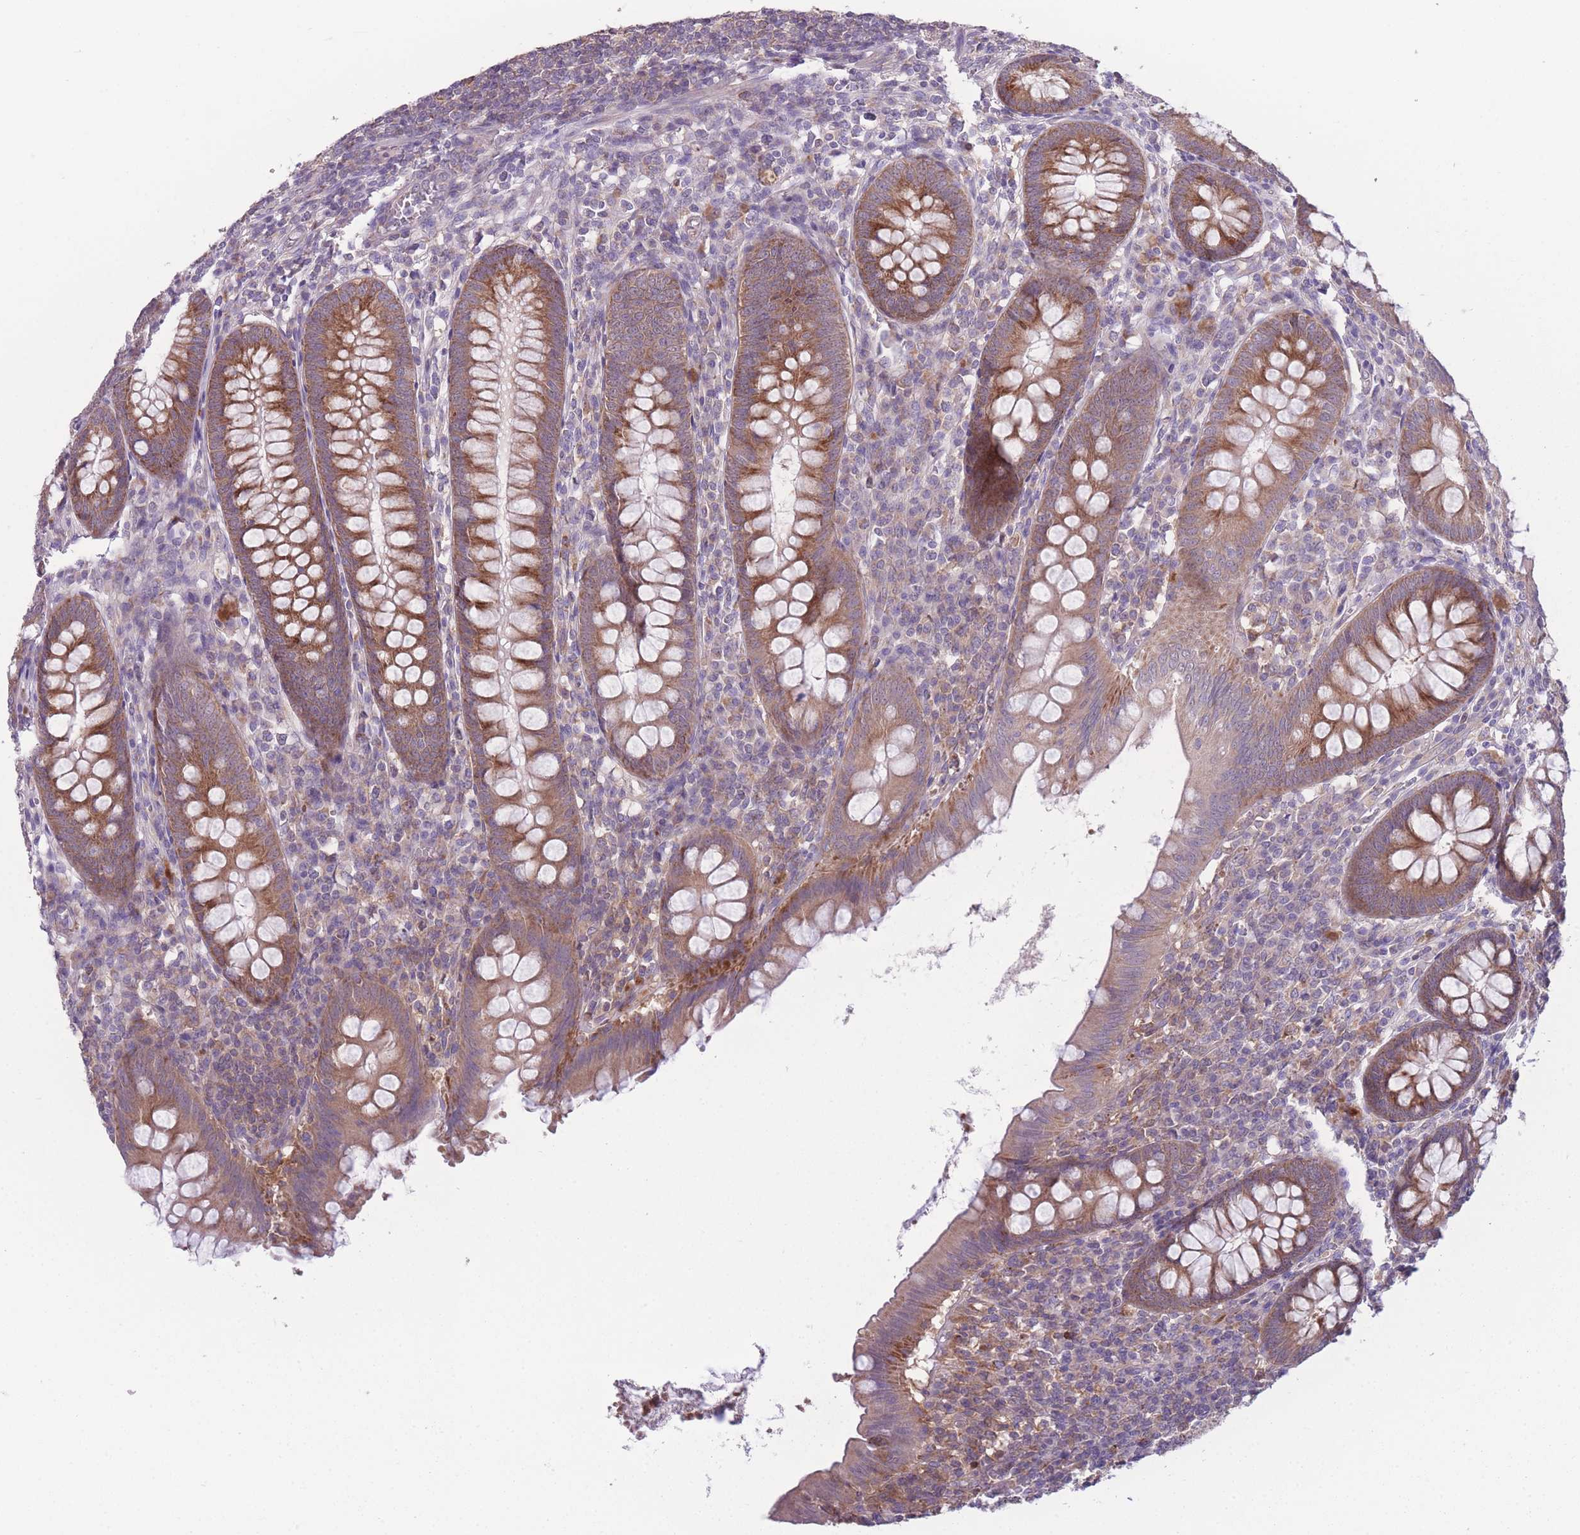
{"staining": {"intensity": "moderate", "quantity": ">75%", "location": "cytoplasmic/membranous"}, "tissue": "appendix", "cell_type": "Glandular cells", "image_type": "normal", "snomed": [{"axis": "morphology", "description": "Normal tissue, NOS"}, {"axis": "topography", "description": "Appendix"}], "caption": "IHC photomicrograph of benign appendix: human appendix stained using IHC displays medium levels of moderate protein expression localized specifically in the cytoplasmic/membranous of glandular cells, appearing as a cytoplasmic/membranous brown color.", "gene": "CCT6A", "patient": {"sex": "male", "age": 56}}